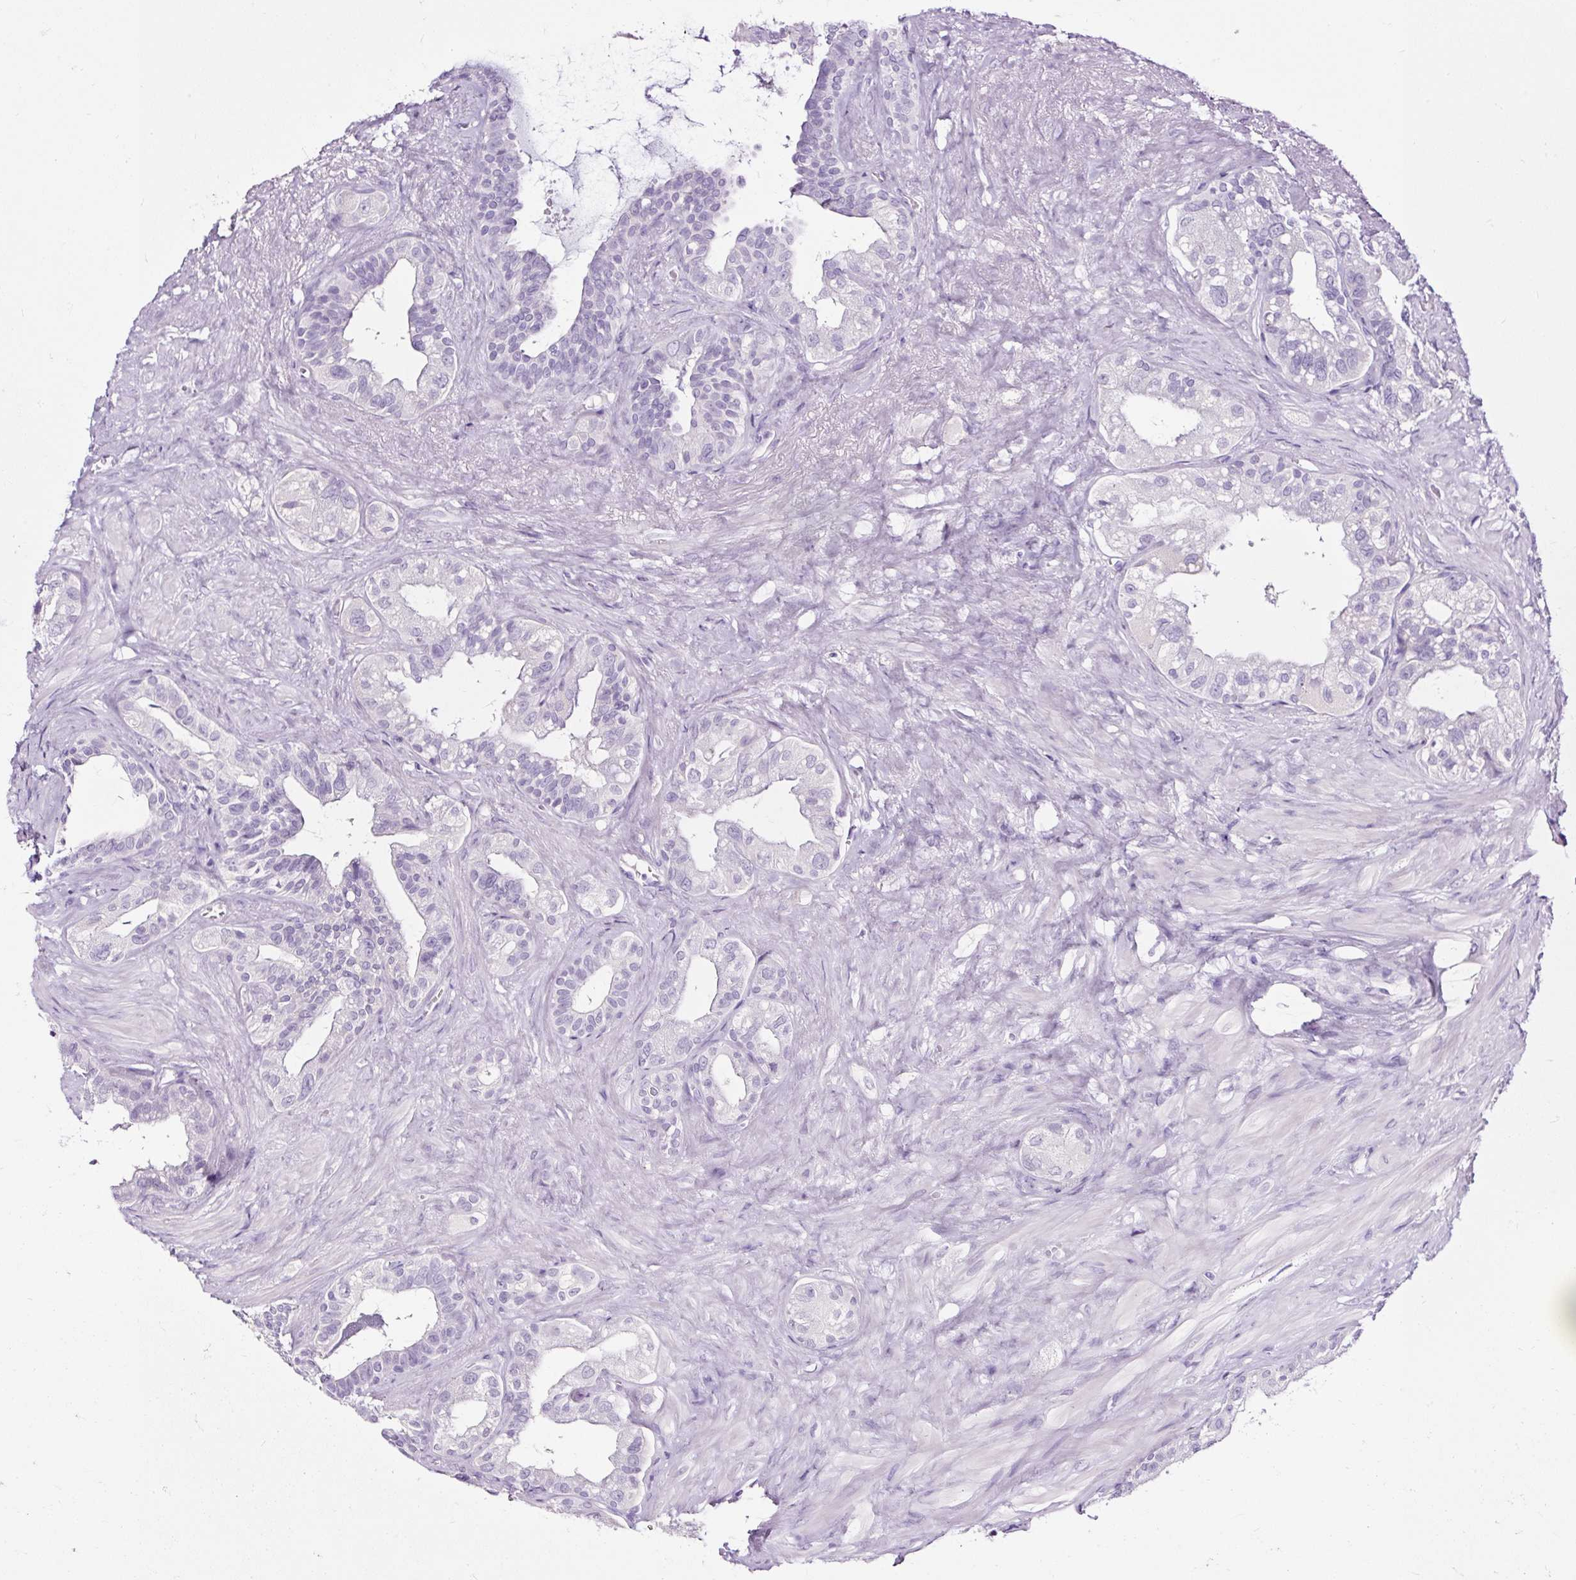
{"staining": {"intensity": "negative", "quantity": "none", "location": "none"}, "tissue": "seminal vesicle", "cell_type": "Glandular cells", "image_type": "normal", "snomed": [{"axis": "morphology", "description": "Normal tissue, NOS"}, {"axis": "topography", "description": "Seminal veicle"}, {"axis": "topography", "description": "Peripheral nerve tissue"}], "caption": "This histopathology image is of unremarkable seminal vesicle stained with immunohistochemistry (IHC) to label a protein in brown with the nuclei are counter-stained blue. There is no expression in glandular cells. (Brightfield microscopy of DAB (3,3'-diaminobenzidine) immunohistochemistry (IHC) at high magnification).", "gene": "SLC7A8", "patient": {"sex": "male", "age": 76}}